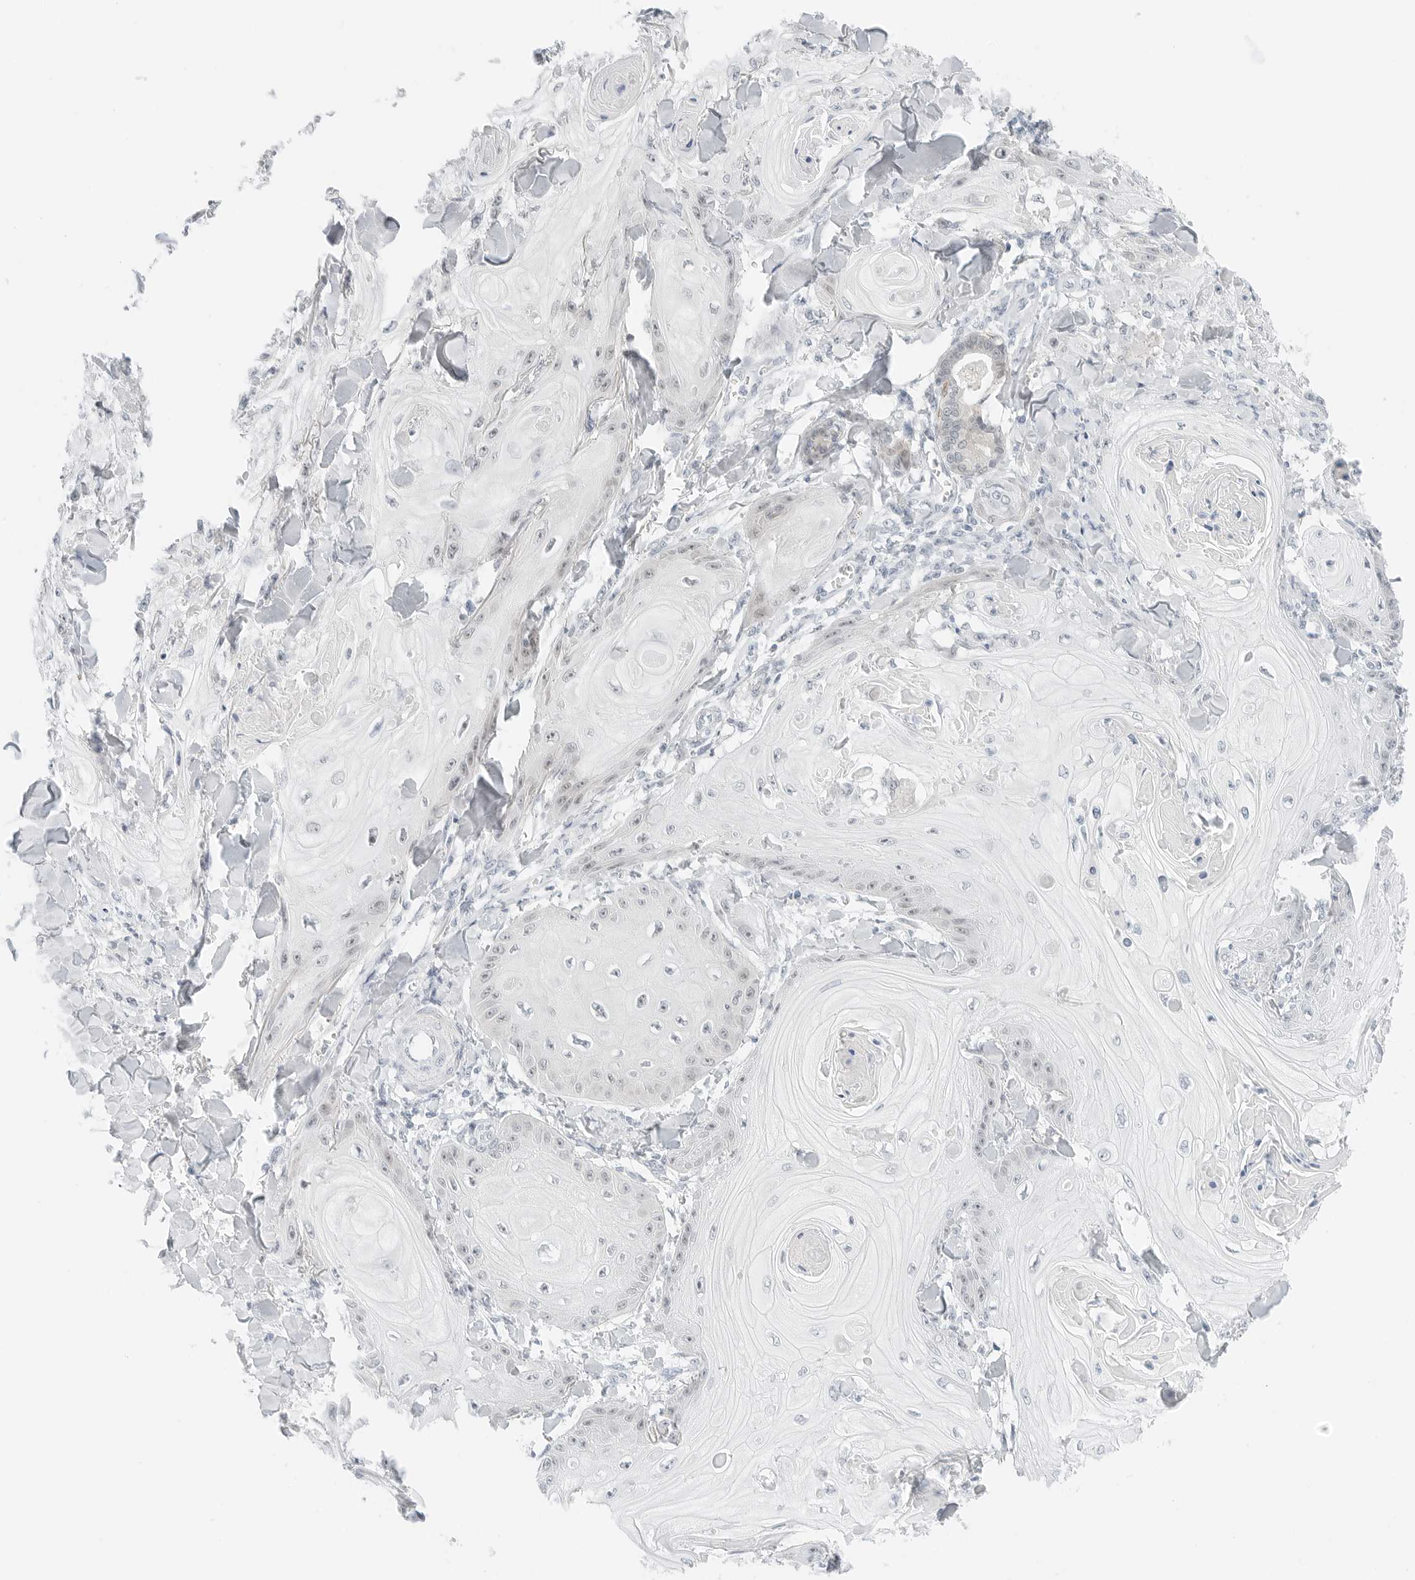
{"staining": {"intensity": "weak", "quantity": "<25%", "location": "nuclear"}, "tissue": "skin cancer", "cell_type": "Tumor cells", "image_type": "cancer", "snomed": [{"axis": "morphology", "description": "Squamous cell carcinoma, NOS"}, {"axis": "topography", "description": "Skin"}], "caption": "A high-resolution image shows immunohistochemistry (IHC) staining of skin cancer, which reveals no significant staining in tumor cells.", "gene": "CCSAP", "patient": {"sex": "male", "age": 74}}